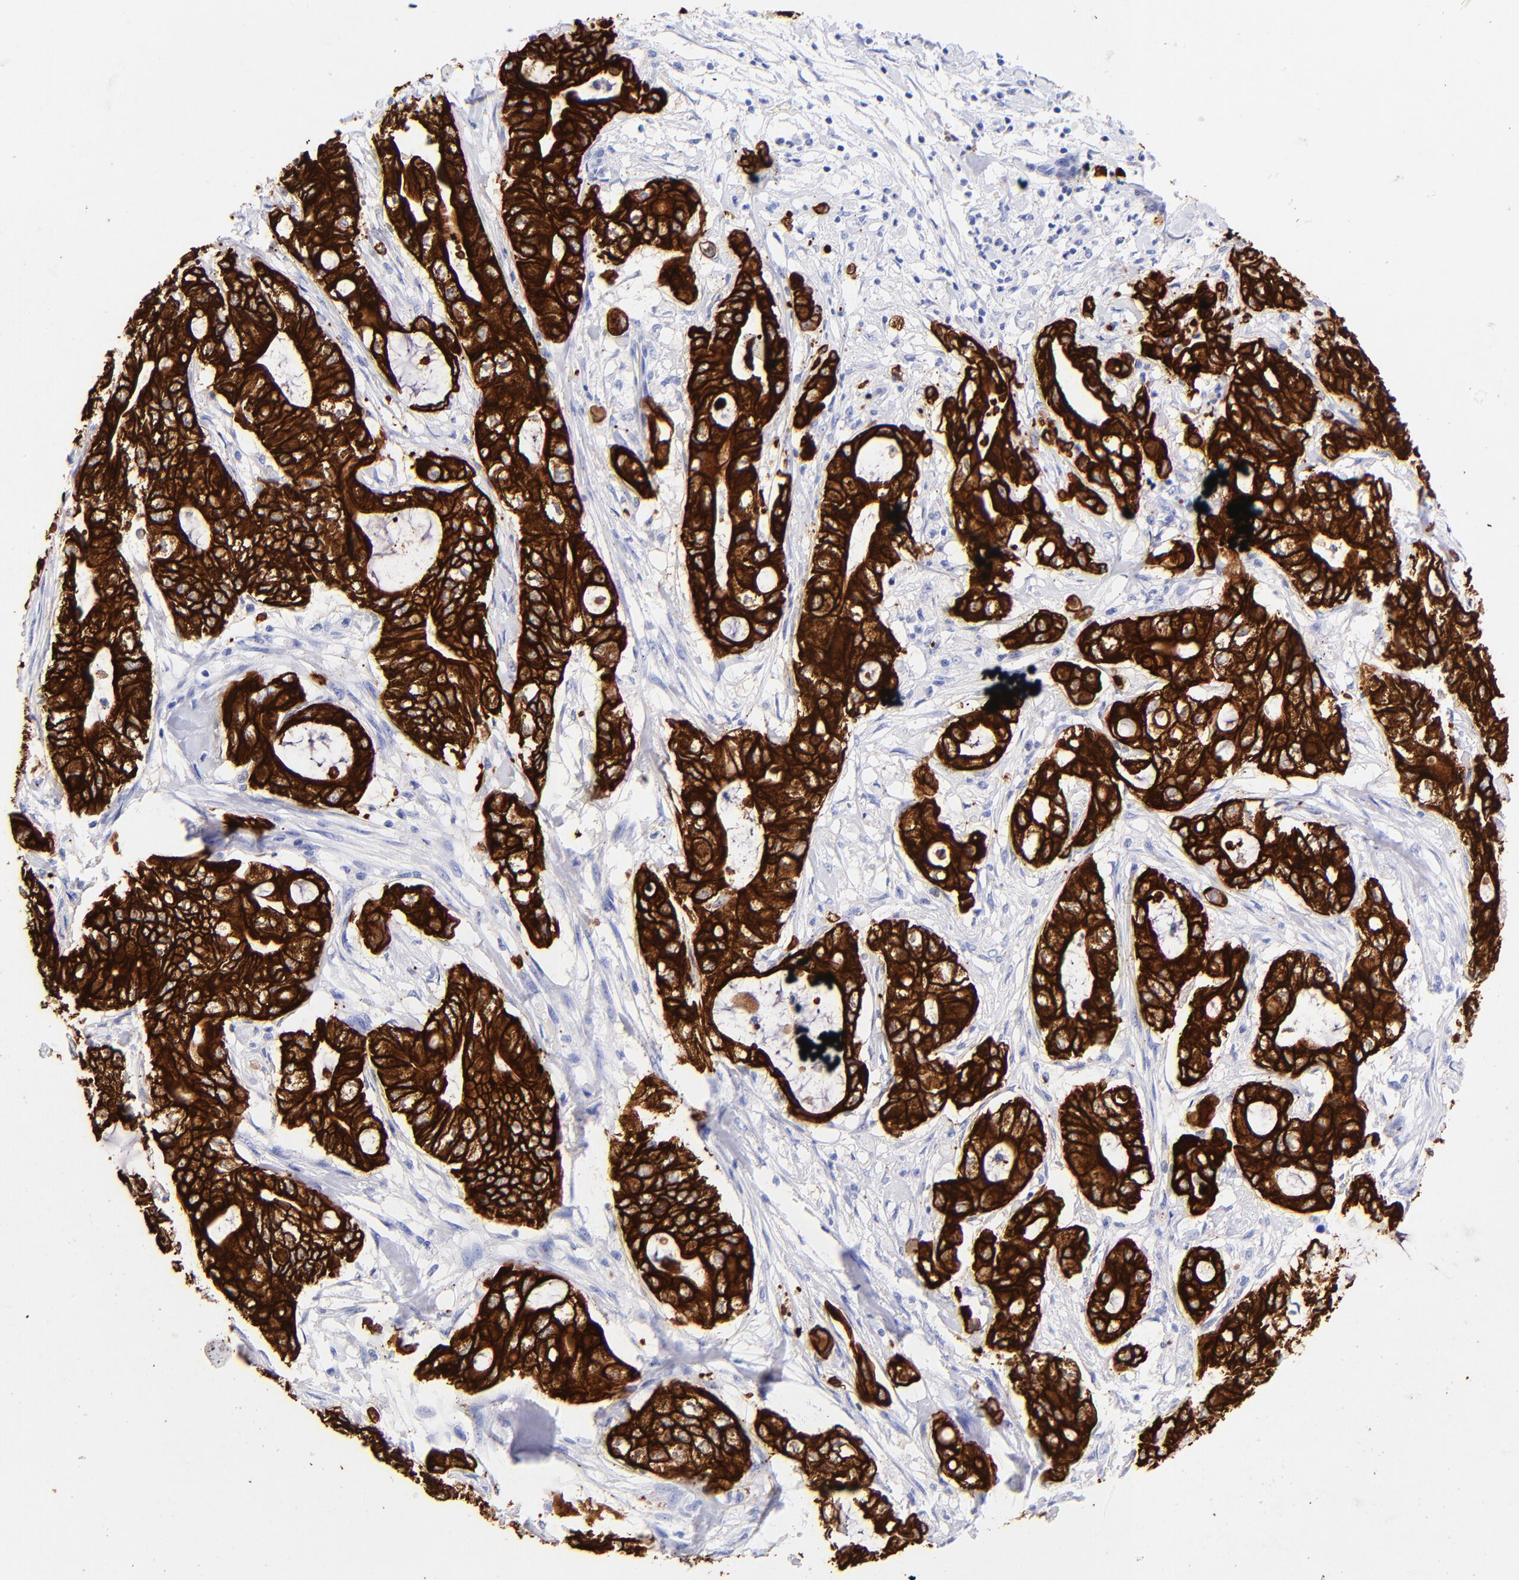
{"staining": {"intensity": "strong", "quantity": ">75%", "location": "cytoplasmic/membranous"}, "tissue": "pancreatic cancer", "cell_type": "Tumor cells", "image_type": "cancer", "snomed": [{"axis": "morphology", "description": "Adenocarcinoma, NOS"}, {"axis": "topography", "description": "Pancreas"}], "caption": "Immunohistochemical staining of human pancreatic adenocarcinoma shows high levels of strong cytoplasmic/membranous protein expression in about >75% of tumor cells. (Stains: DAB (3,3'-diaminobenzidine) in brown, nuclei in blue, Microscopy: brightfield microscopy at high magnification).", "gene": "KRT19", "patient": {"sex": "male", "age": 79}}